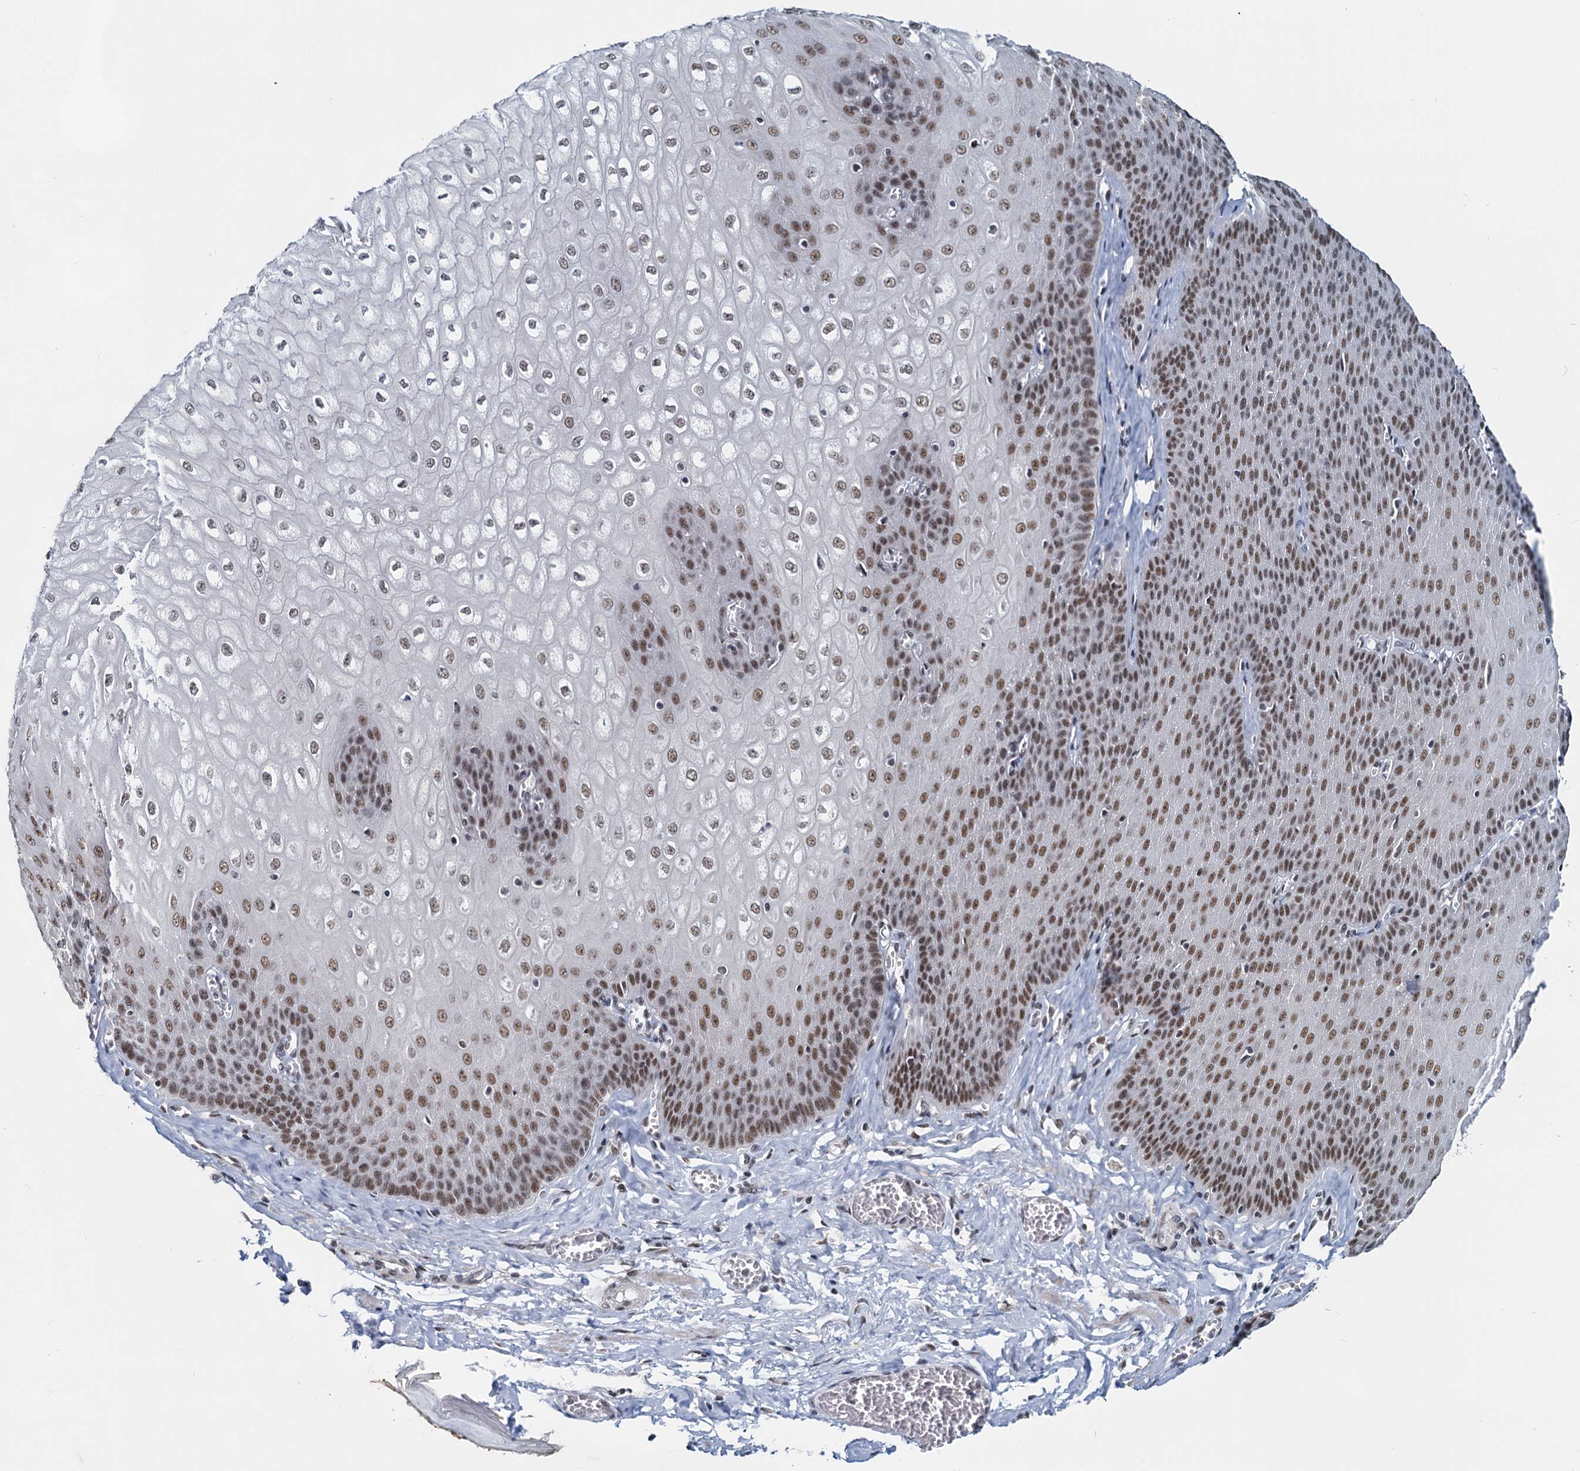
{"staining": {"intensity": "moderate", "quantity": ">75%", "location": "nuclear"}, "tissue": "esophagus", "cell_type": "Squamous epithelial cells", "image_type": "normal", "snomed": [{"axis": "morphology", "description": "Normal tissue, NOS"}, {"axis": "topography", "description": "Esophagus"}], "caption": "About >75% of squamous epithelial cells in benign esophagus reveal moderate nuclear protein positivity as visualized by brown immunohistochemical staining.", "gene": "METTL14", "patient": {"sex": "male", "age": 60}}